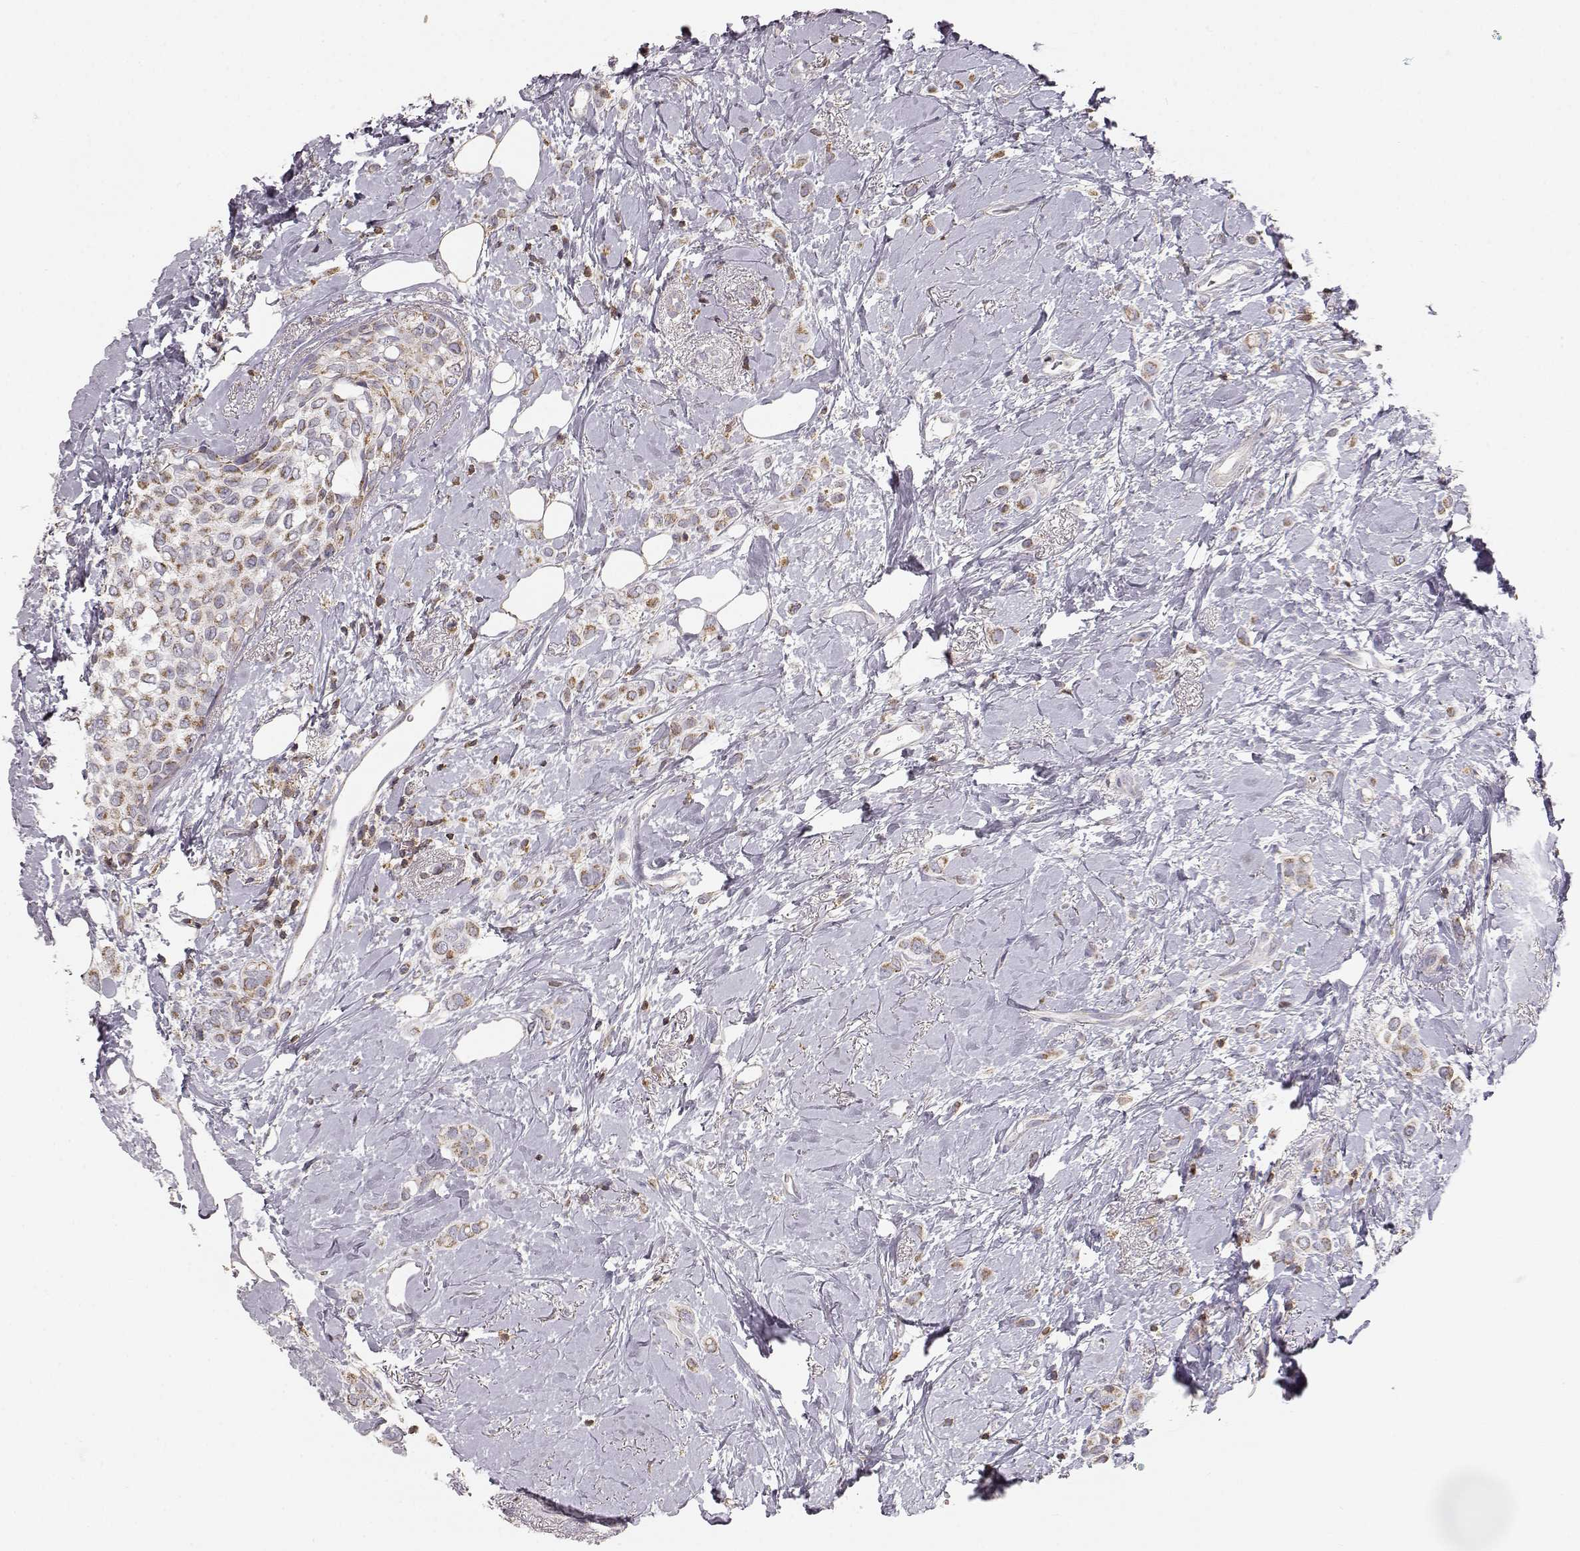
{"staining": {"intensity": "moderate", "quantity": ">75%", "location": "cytoplasmic/membranous"}, "tissue": "breast cancer", "cell_type": "Tumor cells", "image_type": "cancer", "snomed": [{"axis": "morphology", "description": "Lobular carcinoma"}, {"axis": "topography", "description": "Breast"}], "caption": "Approximately >75% of tumor cells in breast cancer (lobular carcinoma) reveal moderate cytoplasmic/membranous protein positivity as visualized by brown immunohistochemical staining.", "gene": "GRAP2", "patient": {"sex": "female", "age": 66}}